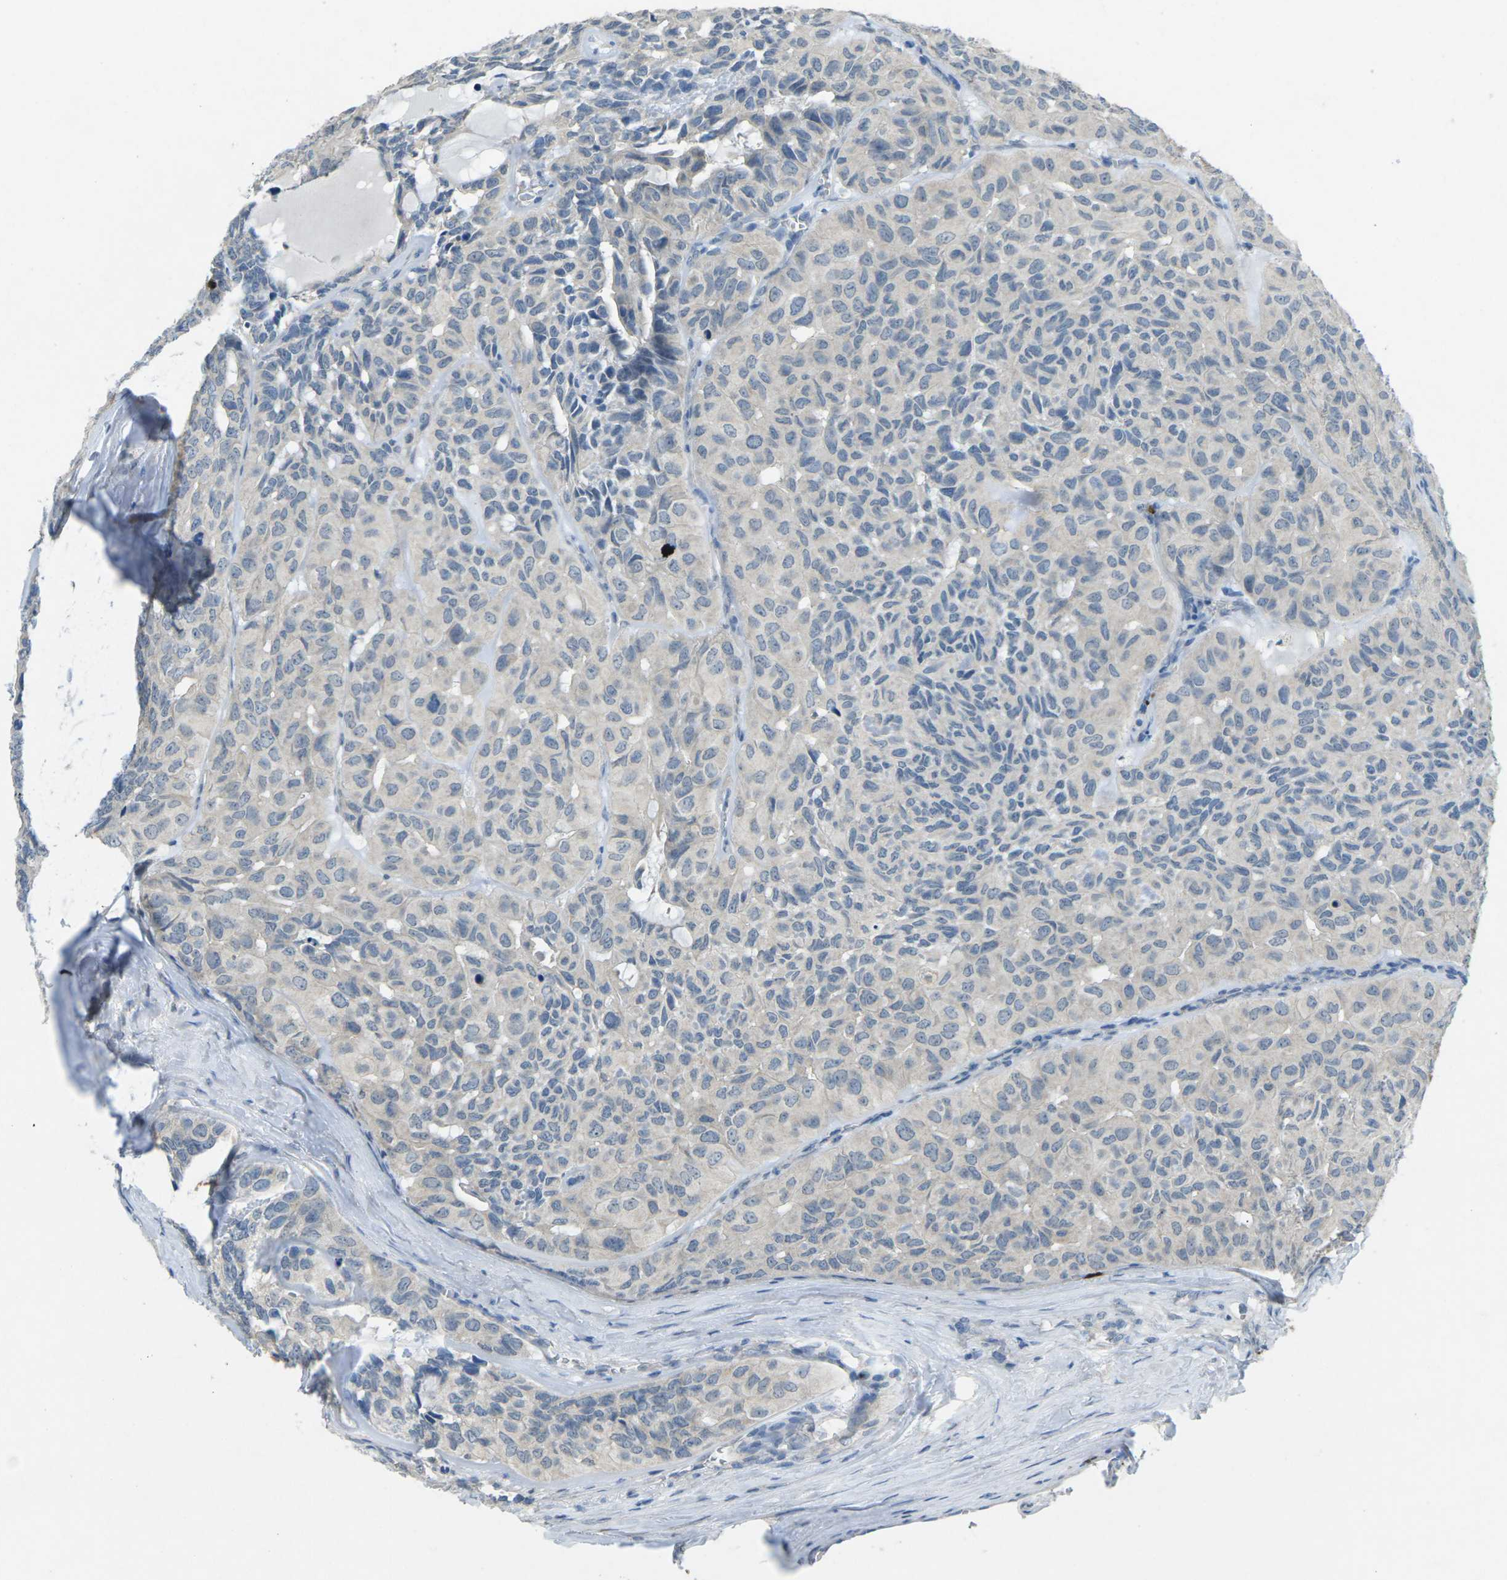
{"staining": {"intensity": "negative", "quantity": "none", "location": "none"}, "tissue": "head and neck cancer", "cell_type": "Tumor cells", "image_type": "cancer", "snomed": [{"axis": "morphology", "description": "Adenocarcinoma, NOS"}, {"axis": "topography", "description": "Salivary gland, NOS"}, {"axis": "topography", "description": "Head-Neck"}], "caption": "An IHC image of head and neck cancer is shown. There is no staining in tumor cells of head and neck cancer.", "gene": "CD19", "patient": {"sex": "female", "age": 76}}